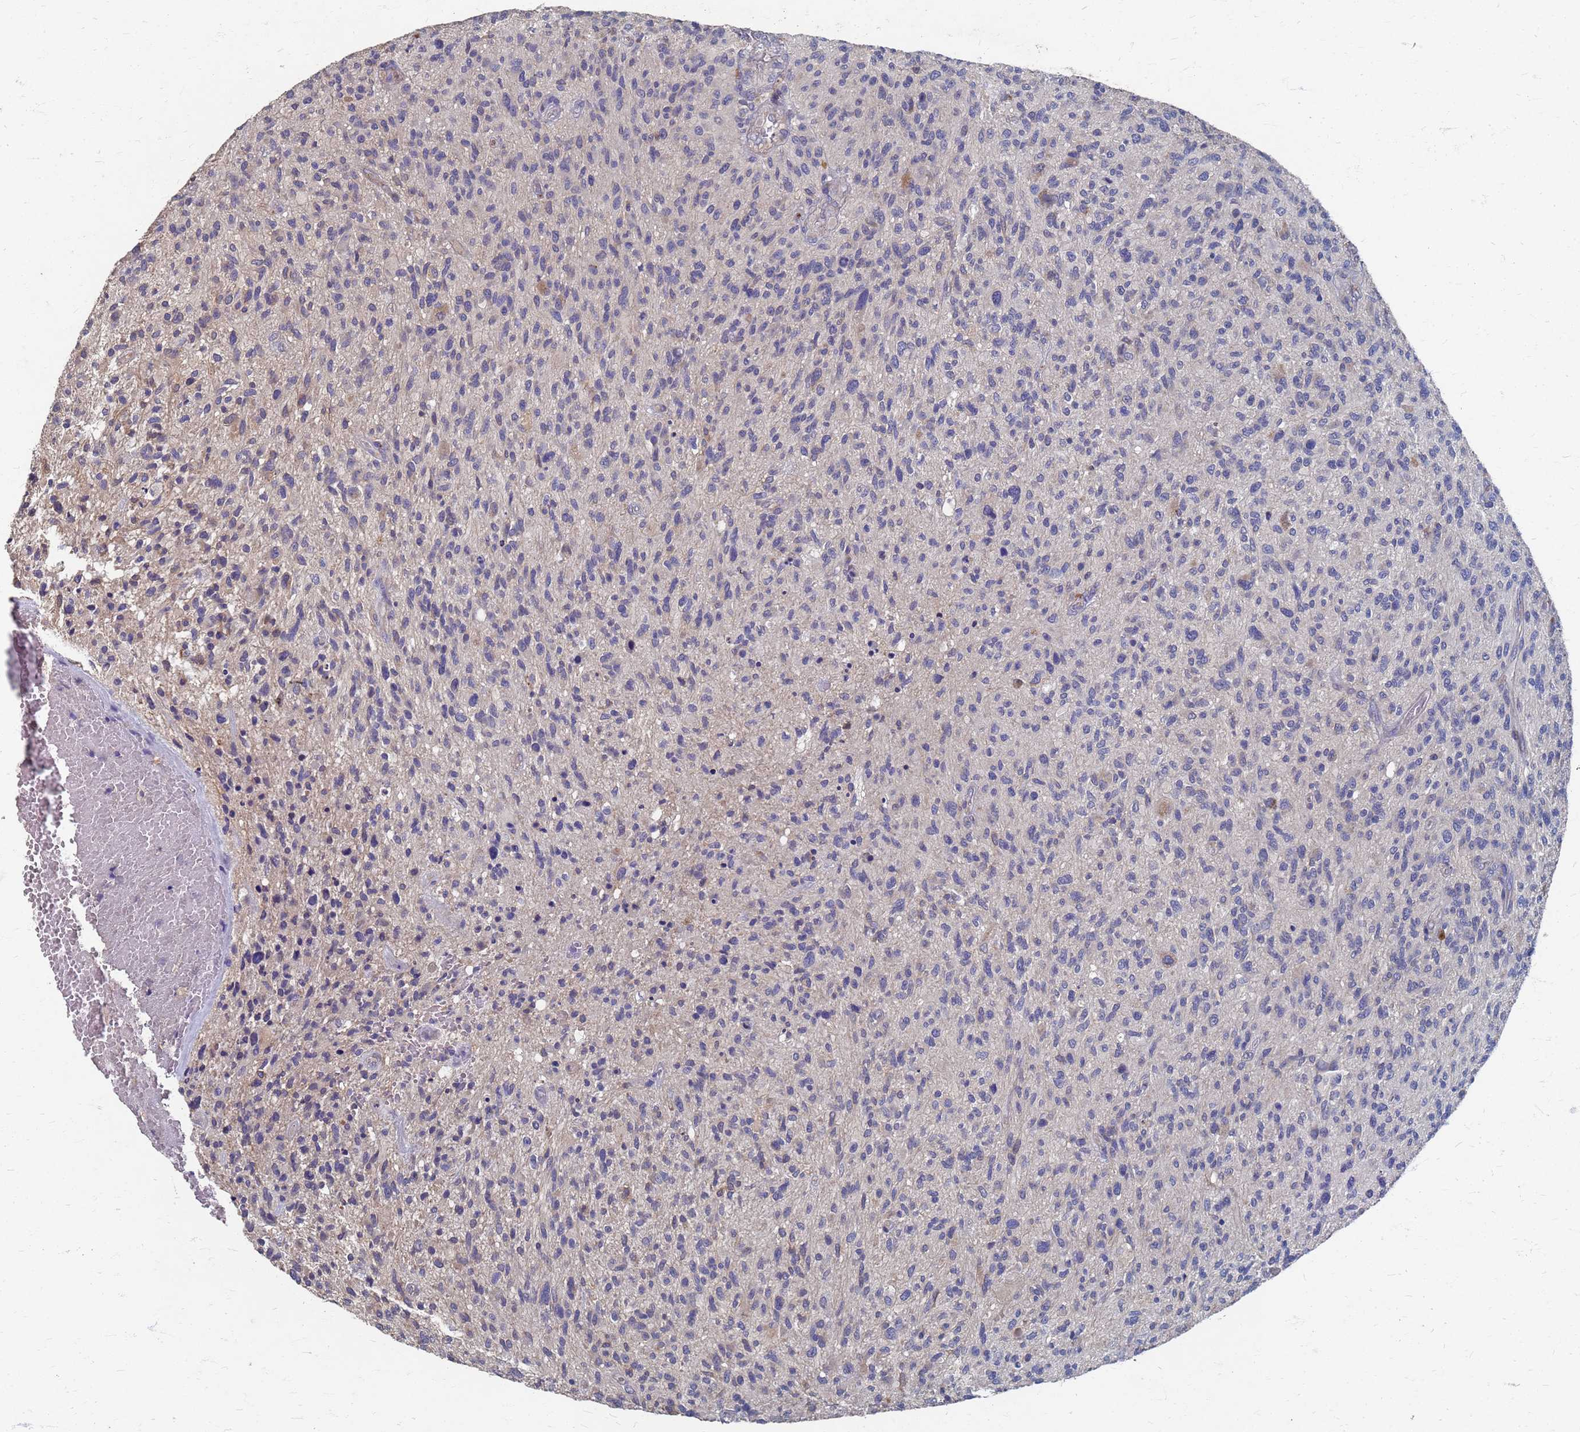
{"staining": {"intensity": "negative", "quantity": "none", "location": "none"}, "tissue": "glioma", "cell_type": "Tumor cells", "image_type": "cancer", "snomed": [{"axis": "morphology", "description": "Glioma, malignant, High grade"}, {"axis": "topography", "description": "Brain"}], "caption": "IHC photomicrograph of human high-grade glioma (malignant) stained for a protein (brown), which exhibits no expression in tumor cells.", "gene": "KRCC1", "patient": {"sex": "male", "age": 47}}